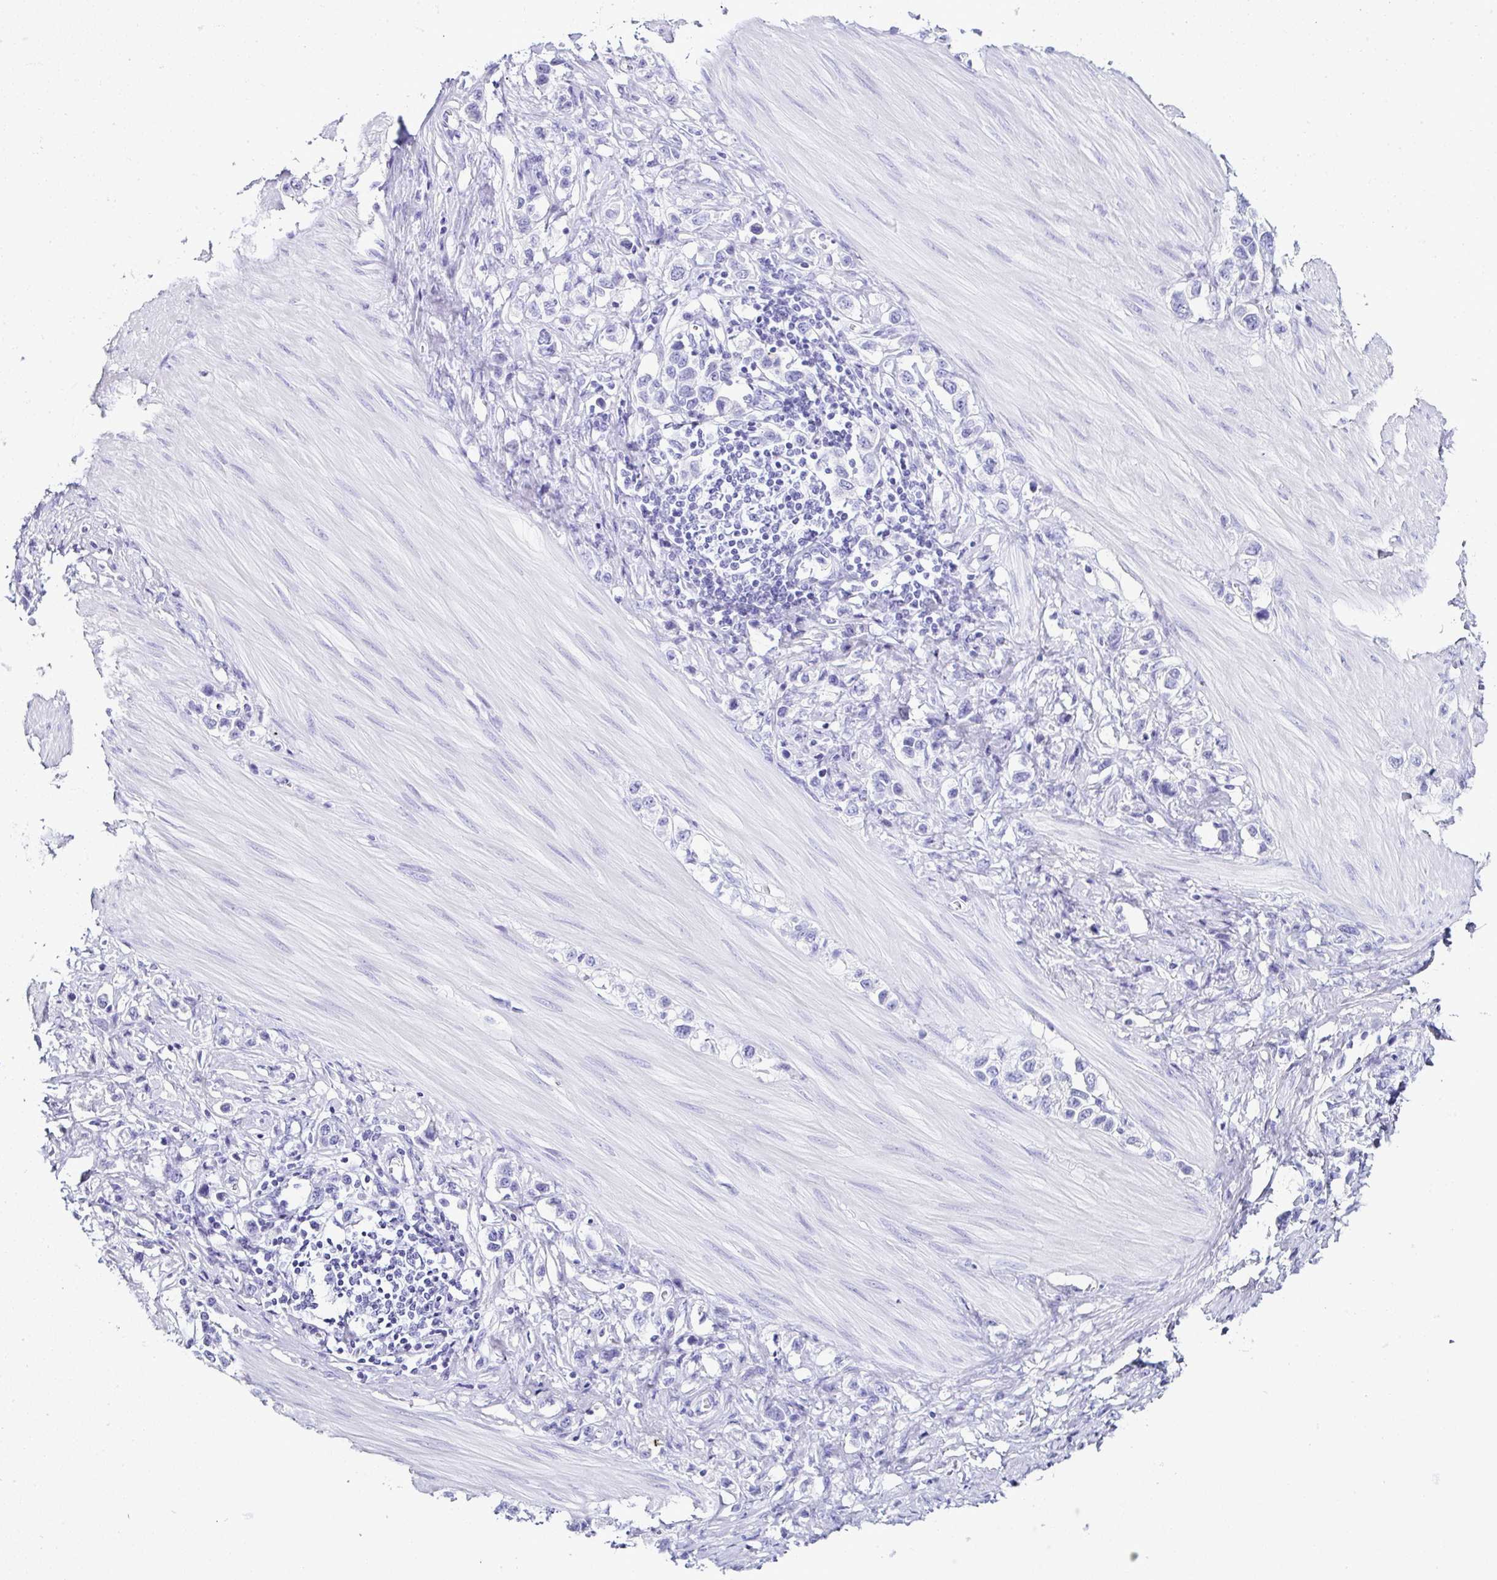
{"staining": {"intensity": "negative", "quantity": "none", "location": "none"}, "tissue": "stomach cancer", "cell_type": "Tumor cells", "image_type": "cancer", "snomed": [{"axis": "morphology", "description": "Adenocarcinoma, NOS"}, {"axis": "topography", "description": "Stomach"}], "caption": "A micrograph of human stomach adenocarcinoma is negative for staining in tumor cells. (IHC, brightfield microscopy, high magnification).", "gene": "SERPINB3", "patient": {"sex": "female", "age": 65}}